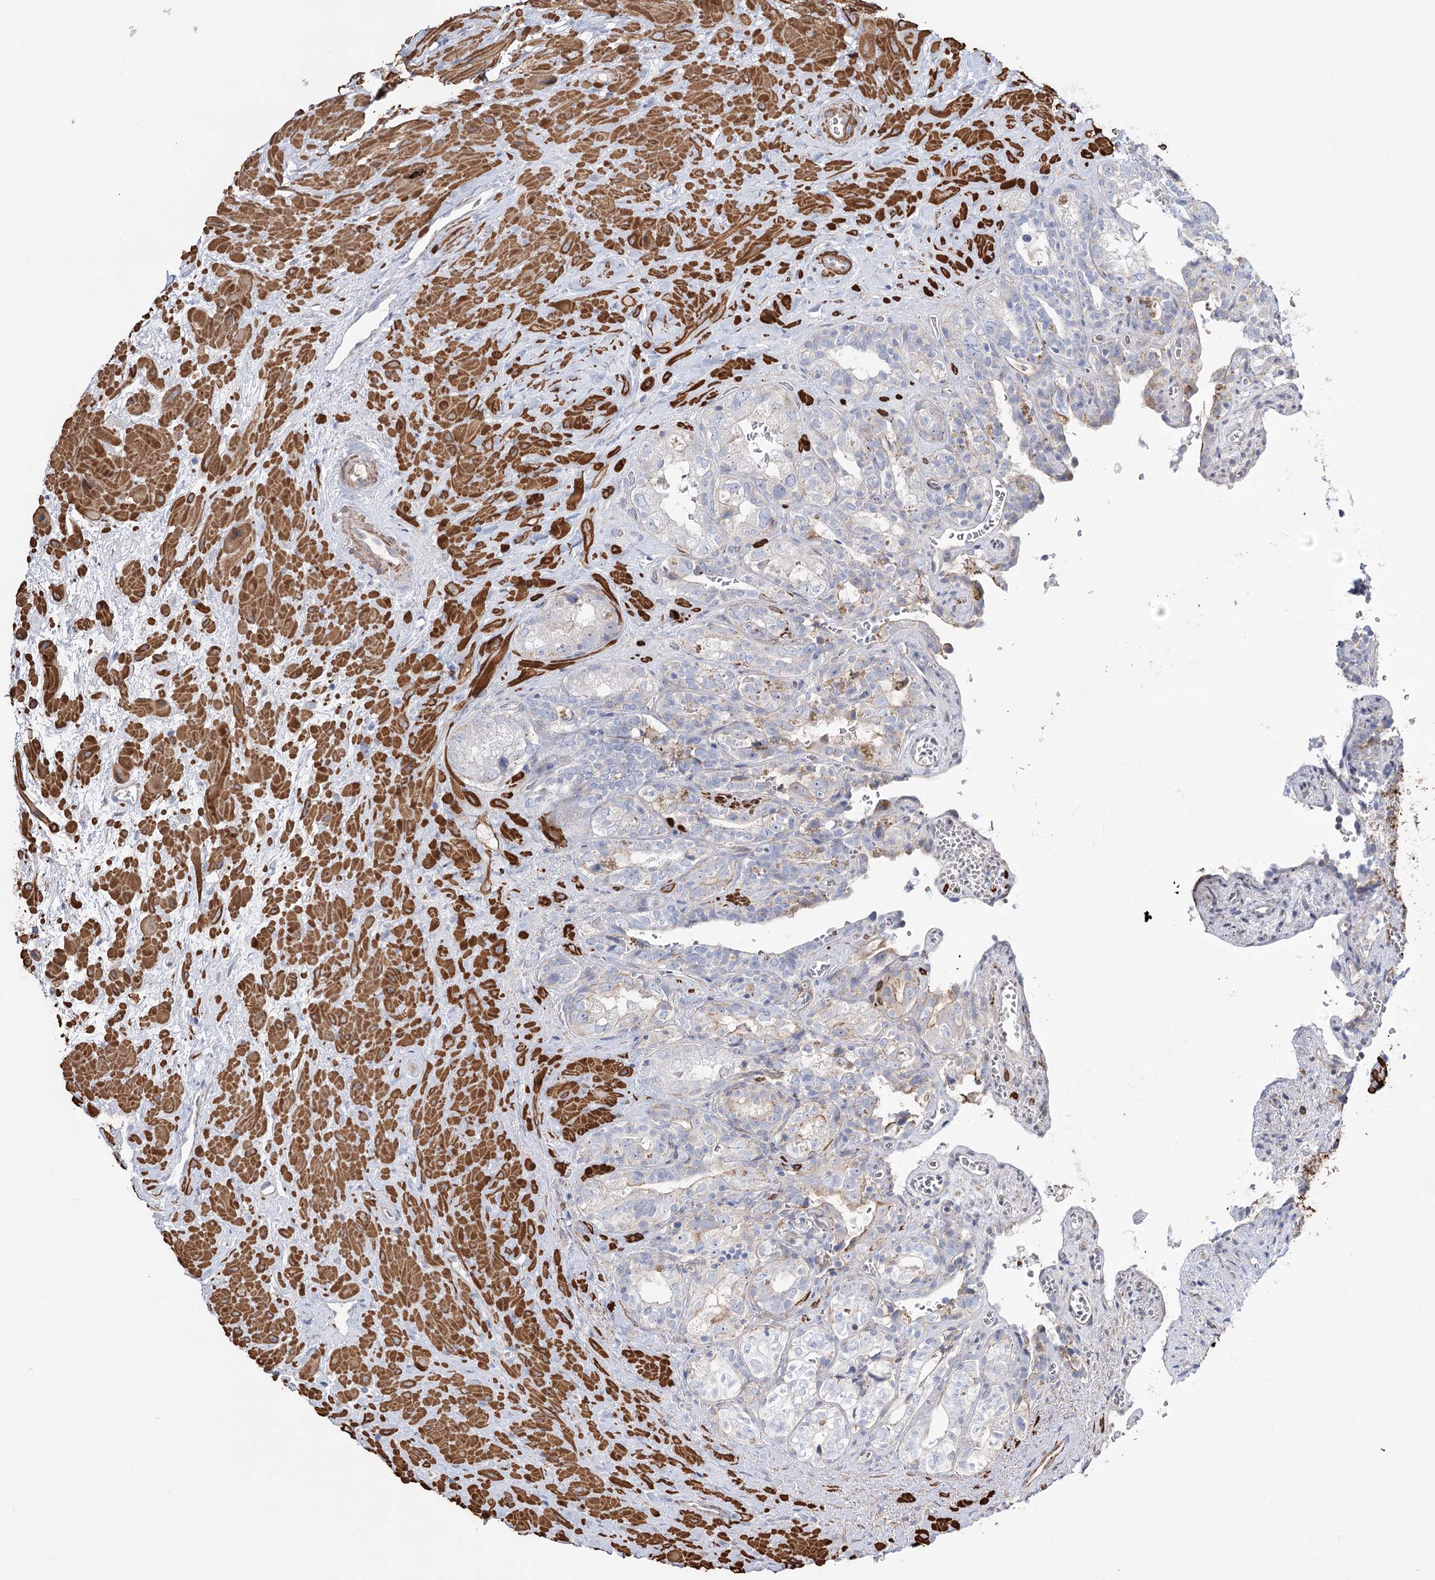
{"staining": {"intensity": "moderate", "quantity": "<25%", "location": "cytoplasmic/membranous"}, "tissue": "seminal vesicle", "cell_type": "Glandular cells", "image_type": "normal", "snomed": [{"axis": "morphology", "description": "Normal tissue, NOS"}, {"axis": "topography", "description": "Prostate"}, {"axis": "topography", "description": "Seminal veicle"}], "caption": "Immunohistochemistry (IHC) image of benign human seminal vesicle stained for a protein (brown), which demonstrates low levels of moderate cytoplasmic/membranous positivity in about <25% of glandular cells.", "gene": "WASHC3", "patient": {"sex": "male", "age": 67}}